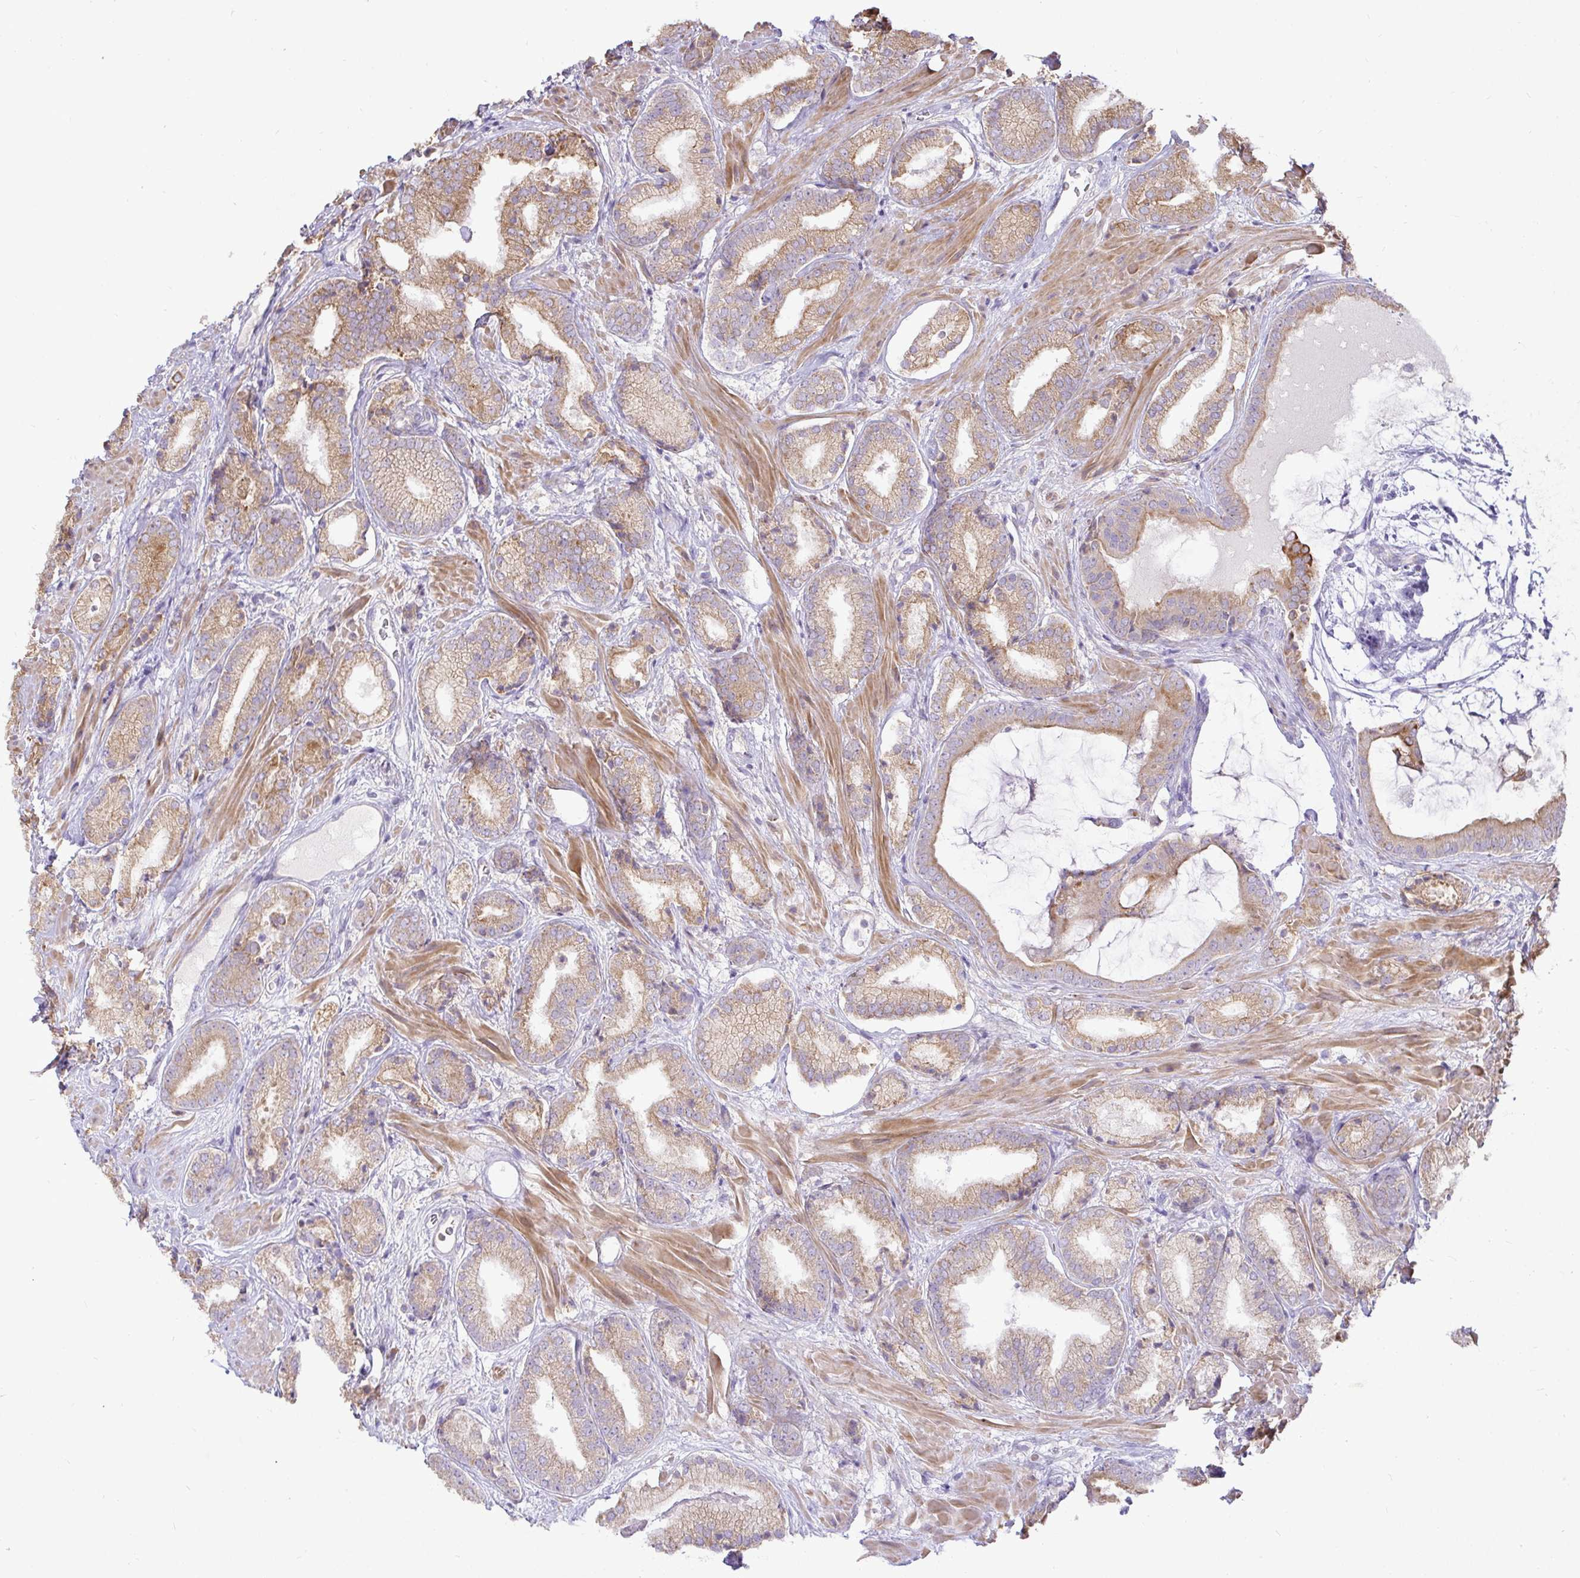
{"staining": {"intensity": "moderate", "quantity": ">75%", "location": "cytoplasmic/membranous"}, "tissue": "prostate cancer", "cell_type": "Tumor cells", "image_type": "cancer", "snomed": [{"axis": "morphology", "description": "Adenocarcinoma, High grade"}, {"axis": "topography", "description": "Prostate"}], "caption": "Protein expression analysis of human prostate cancer reveals moderate cytoplasmic/membranous staining in about >75% of tumor cells. The protein is shown in brown color, while the nuclei are stained blue.", "gene": "STRIP1", "patient": {"sex": "male", "age": 56}}